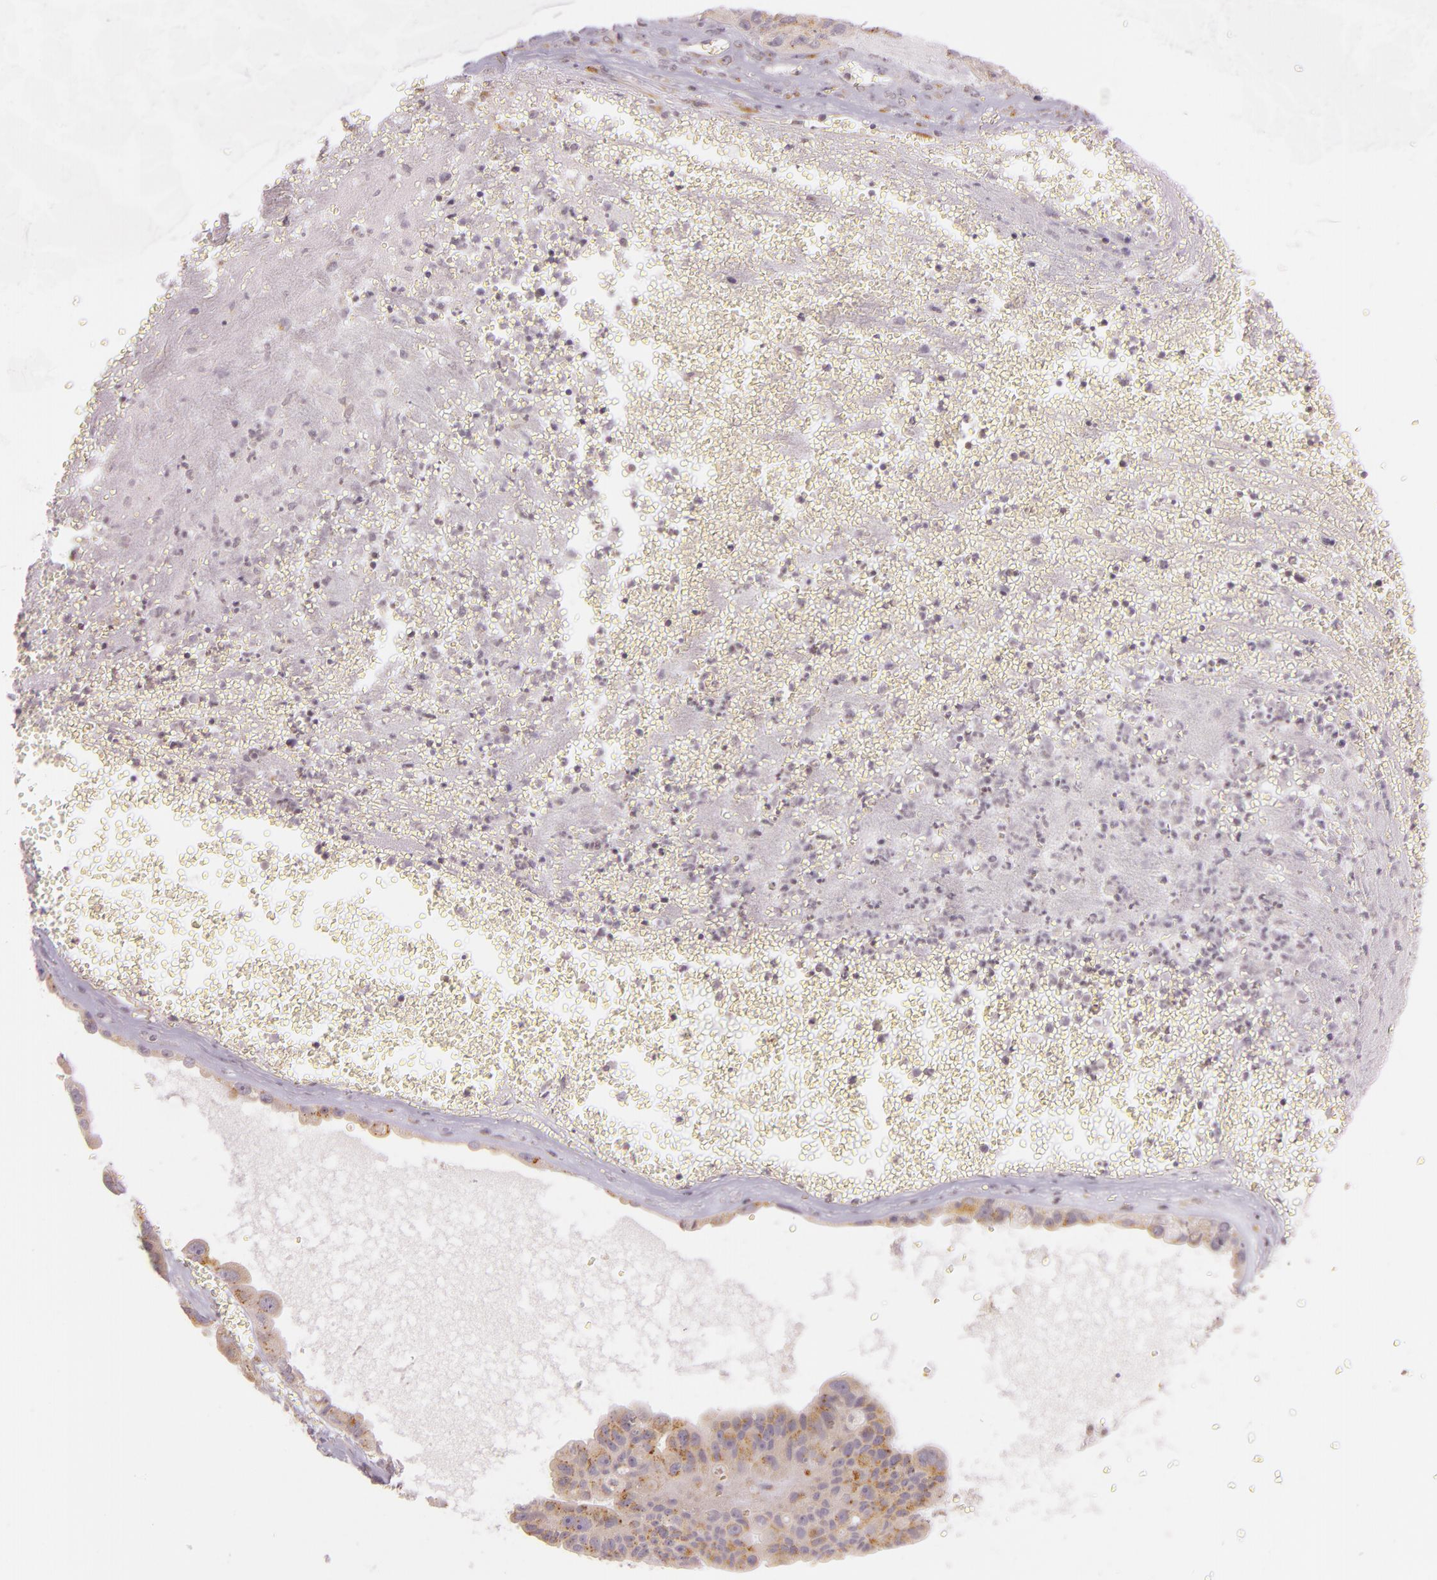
{"staining": {"intensity": "weak", "quantity": ">75%", "location": "cytoplasmic/membranous"}, "tissue": "ovarian cancer", "cell_type": "Tumor cells", "image_type": "cancer", "snomed": [{"axis": "morphology", "description": "Carcinoma, endometroid"}, {"axis": "topography", "description": "Ovary"}], "caption": "Weak cytoplasmic/membranous staining is present in approximately >75% of tumor cells in ovarian cancer (endometroid carcinoma). (DAB (3,3'-diaminobenzidine) IHC with brightfield microscopy, high magnification).", "gene": "LGMN", "patient": {"sex": "female", "age": 85}}